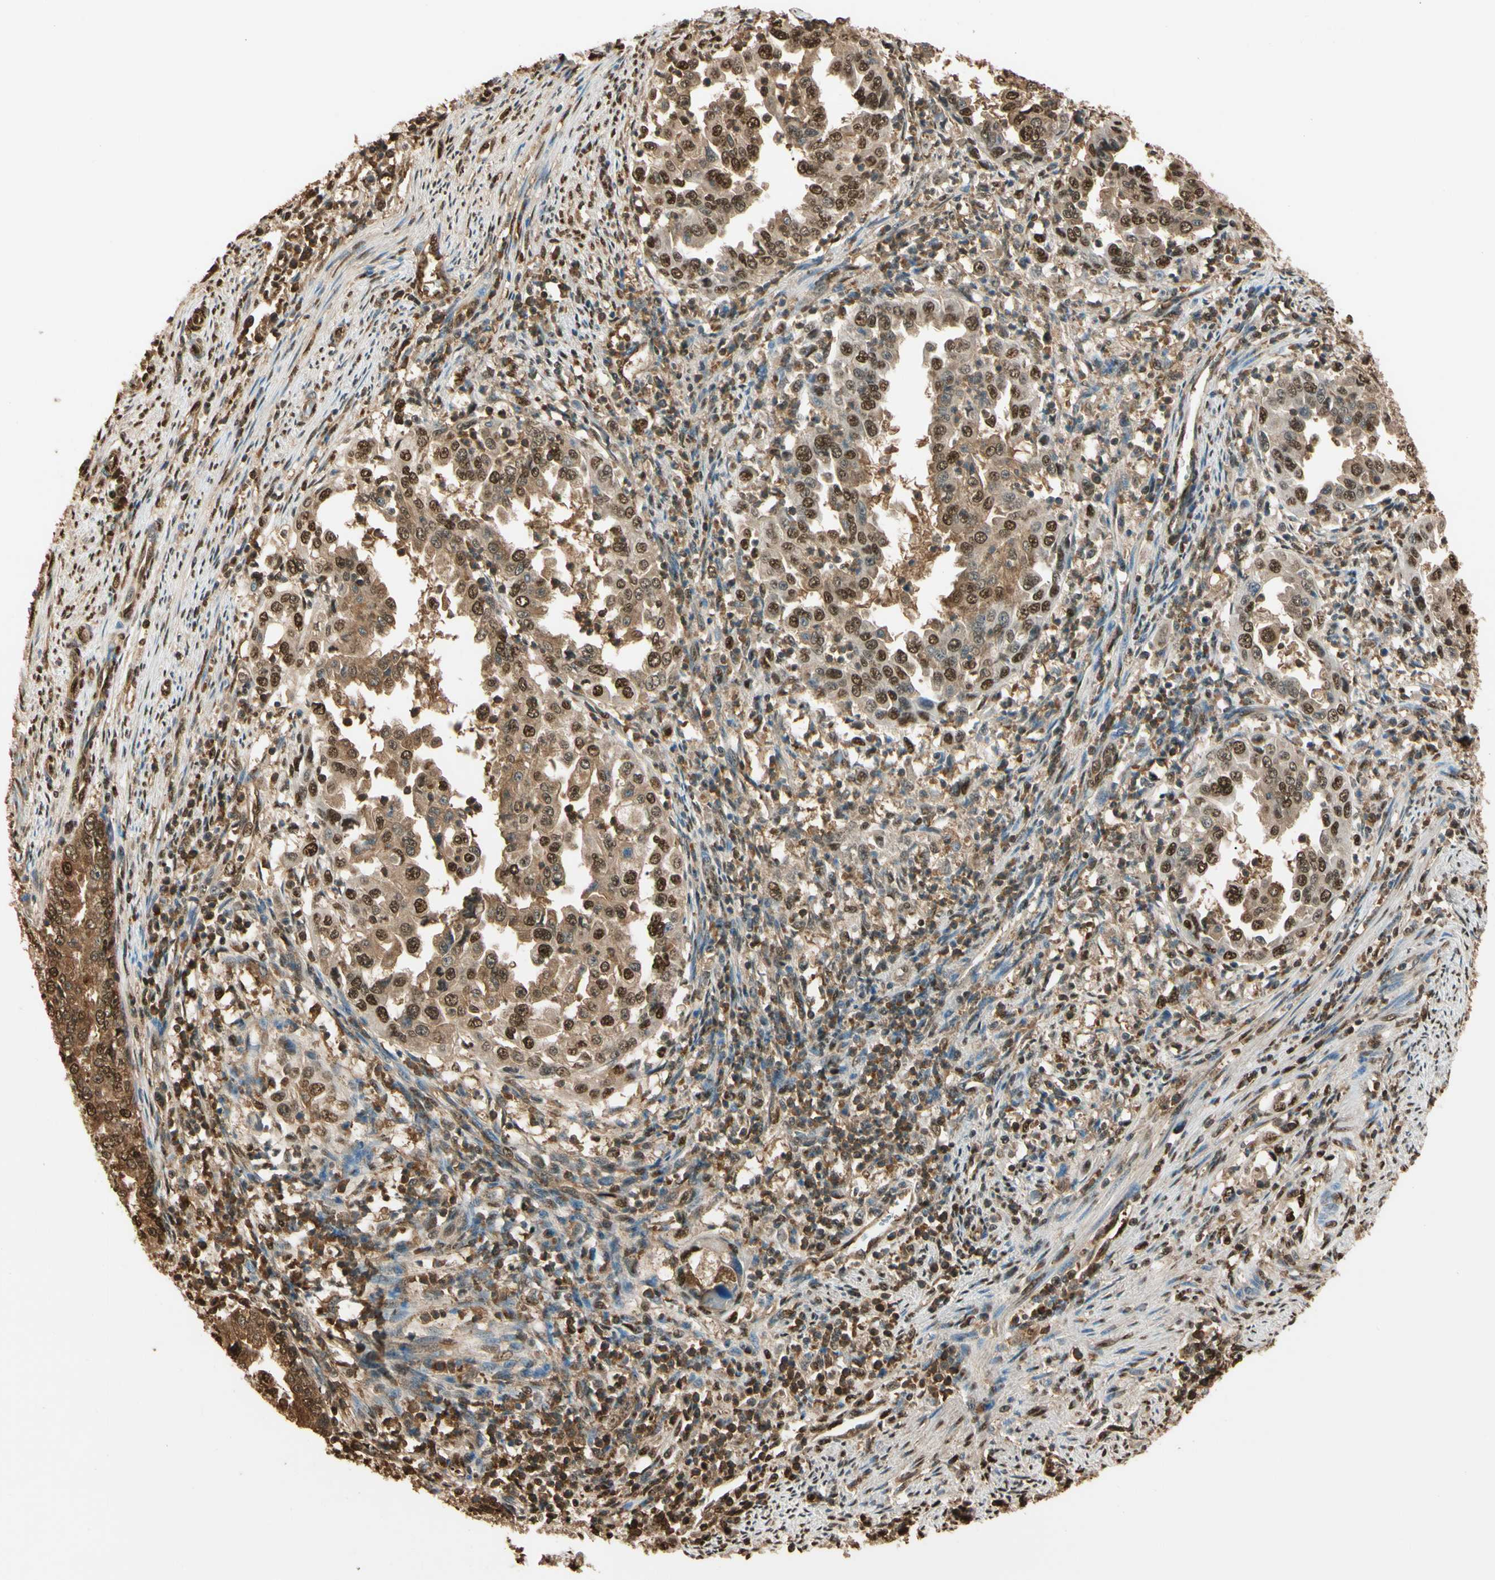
{"staining": {"intensity": "strong", "quantity": ">75%", "location": "cytoplasmic/membranous,nuclear"}, "tissue": "endometrial cancer", "cell_type": "Tumor cells", "image_type": "cancer", "snomed": [{"axis": "morphology", "description": "Adenocarcinoma, NOS"}, {"axis": "topography", "description": "Endometrium"}], "caption": "IHC histopathology image of neoplastic tissue: human endometrial cancer stained using immunohistochemistry (IHC) exhibits high levels of strong protein expression localized specifically in the cytoplasmic/membranous and nuclear of tumor cells, appearing as a cytoplasmic/membranous and nuclear brown color.", "gene": "PNCK", "patient": {"sex": "female", "age": 85}}